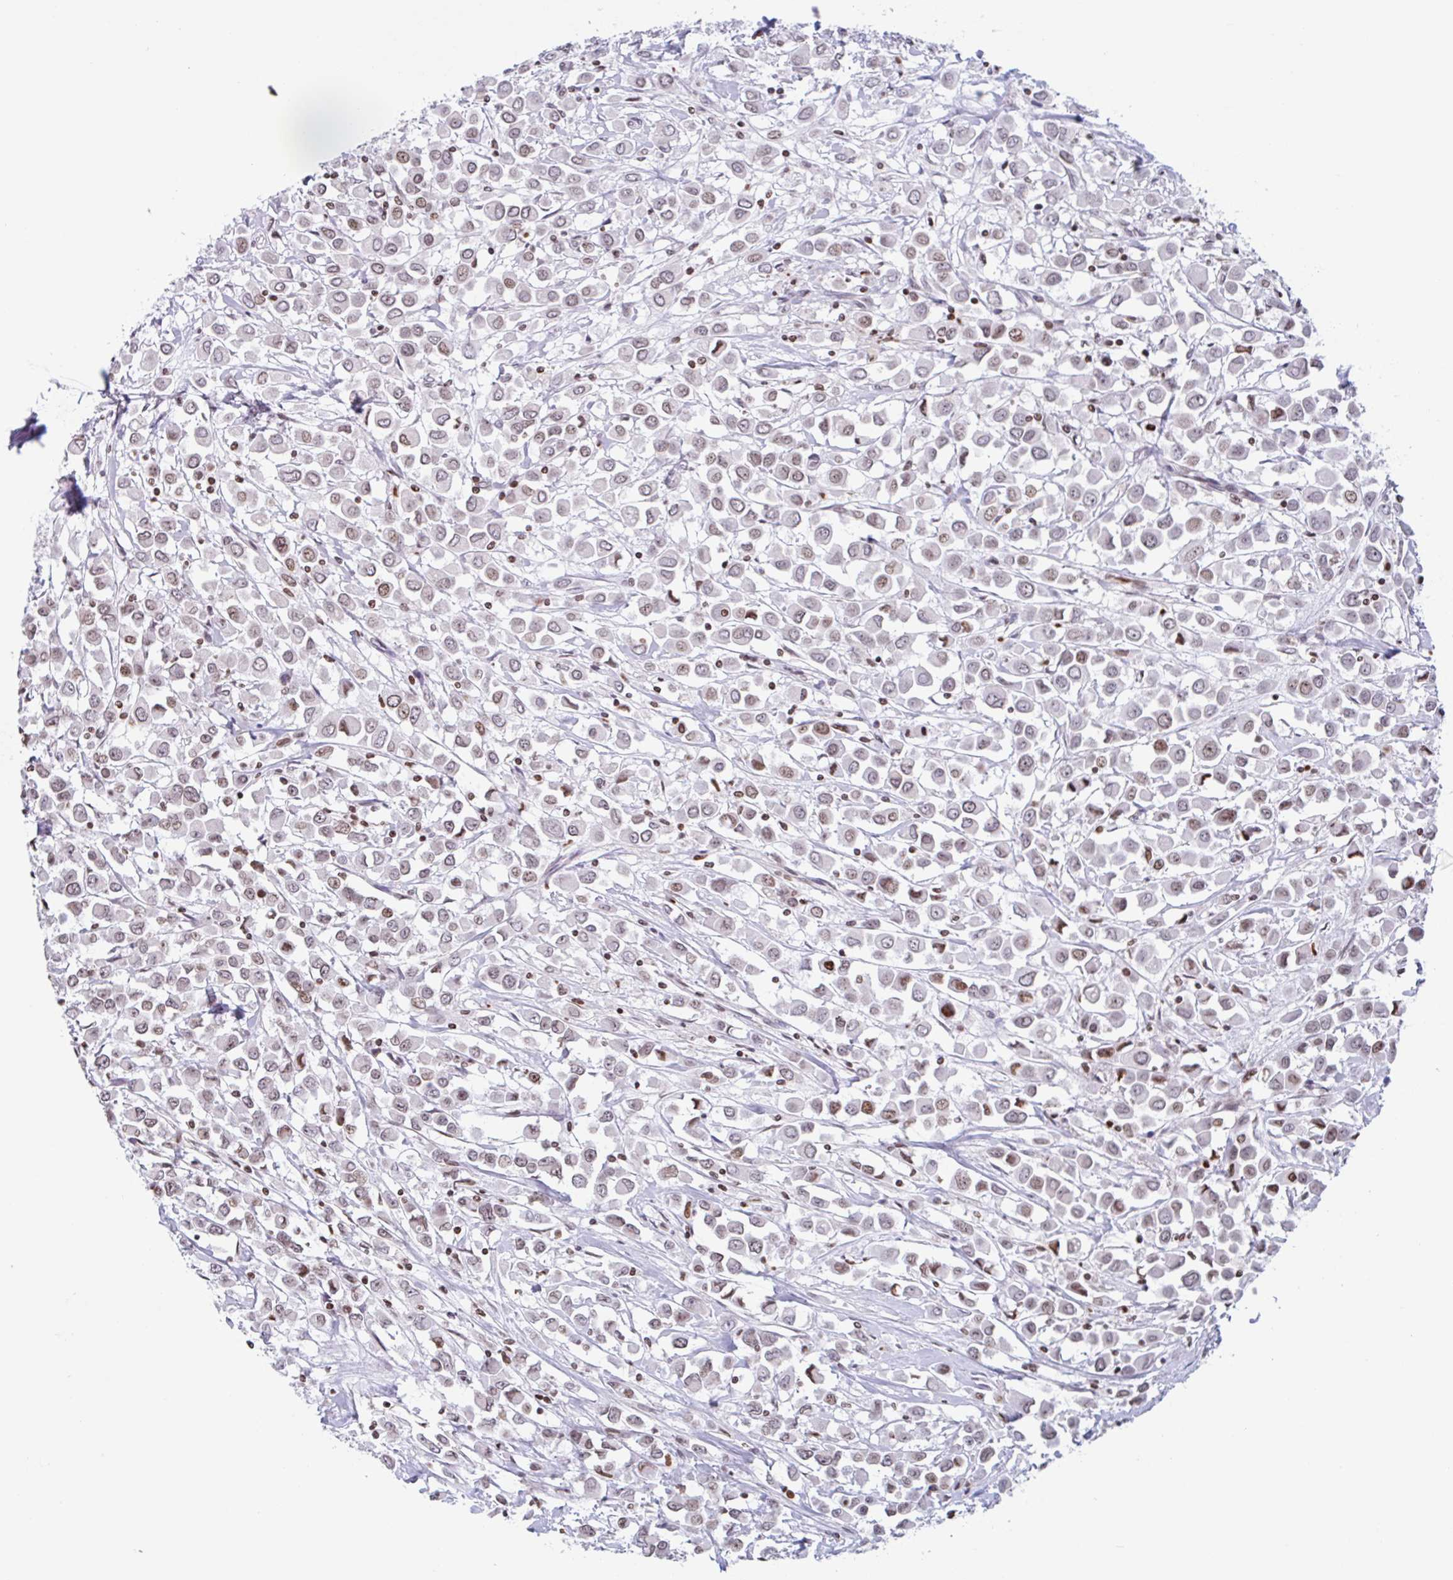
{"staining": {"intensity": "weak", "quantity": ">75%", "location": "nuclear"}, "tissue": "breast cancer", "cell_type": "Tumor cells", "image_type": "cancer", "snomed": [{"axis": "morphology", "description": "Duct carcinoma"}, {"axis": "topography", "description": "Breast"}], "caption": "Immunohistochemical staining of breast cancer (invasive ductal carcinoma) displays low levels of weak nuclear protein staining in approximately >75% of tumor cells. (DAB IHC, brown staining for protein, blue staining for nuclei).", "gene": "NOL6", "patient": {"sex": "female", "age": 61}}